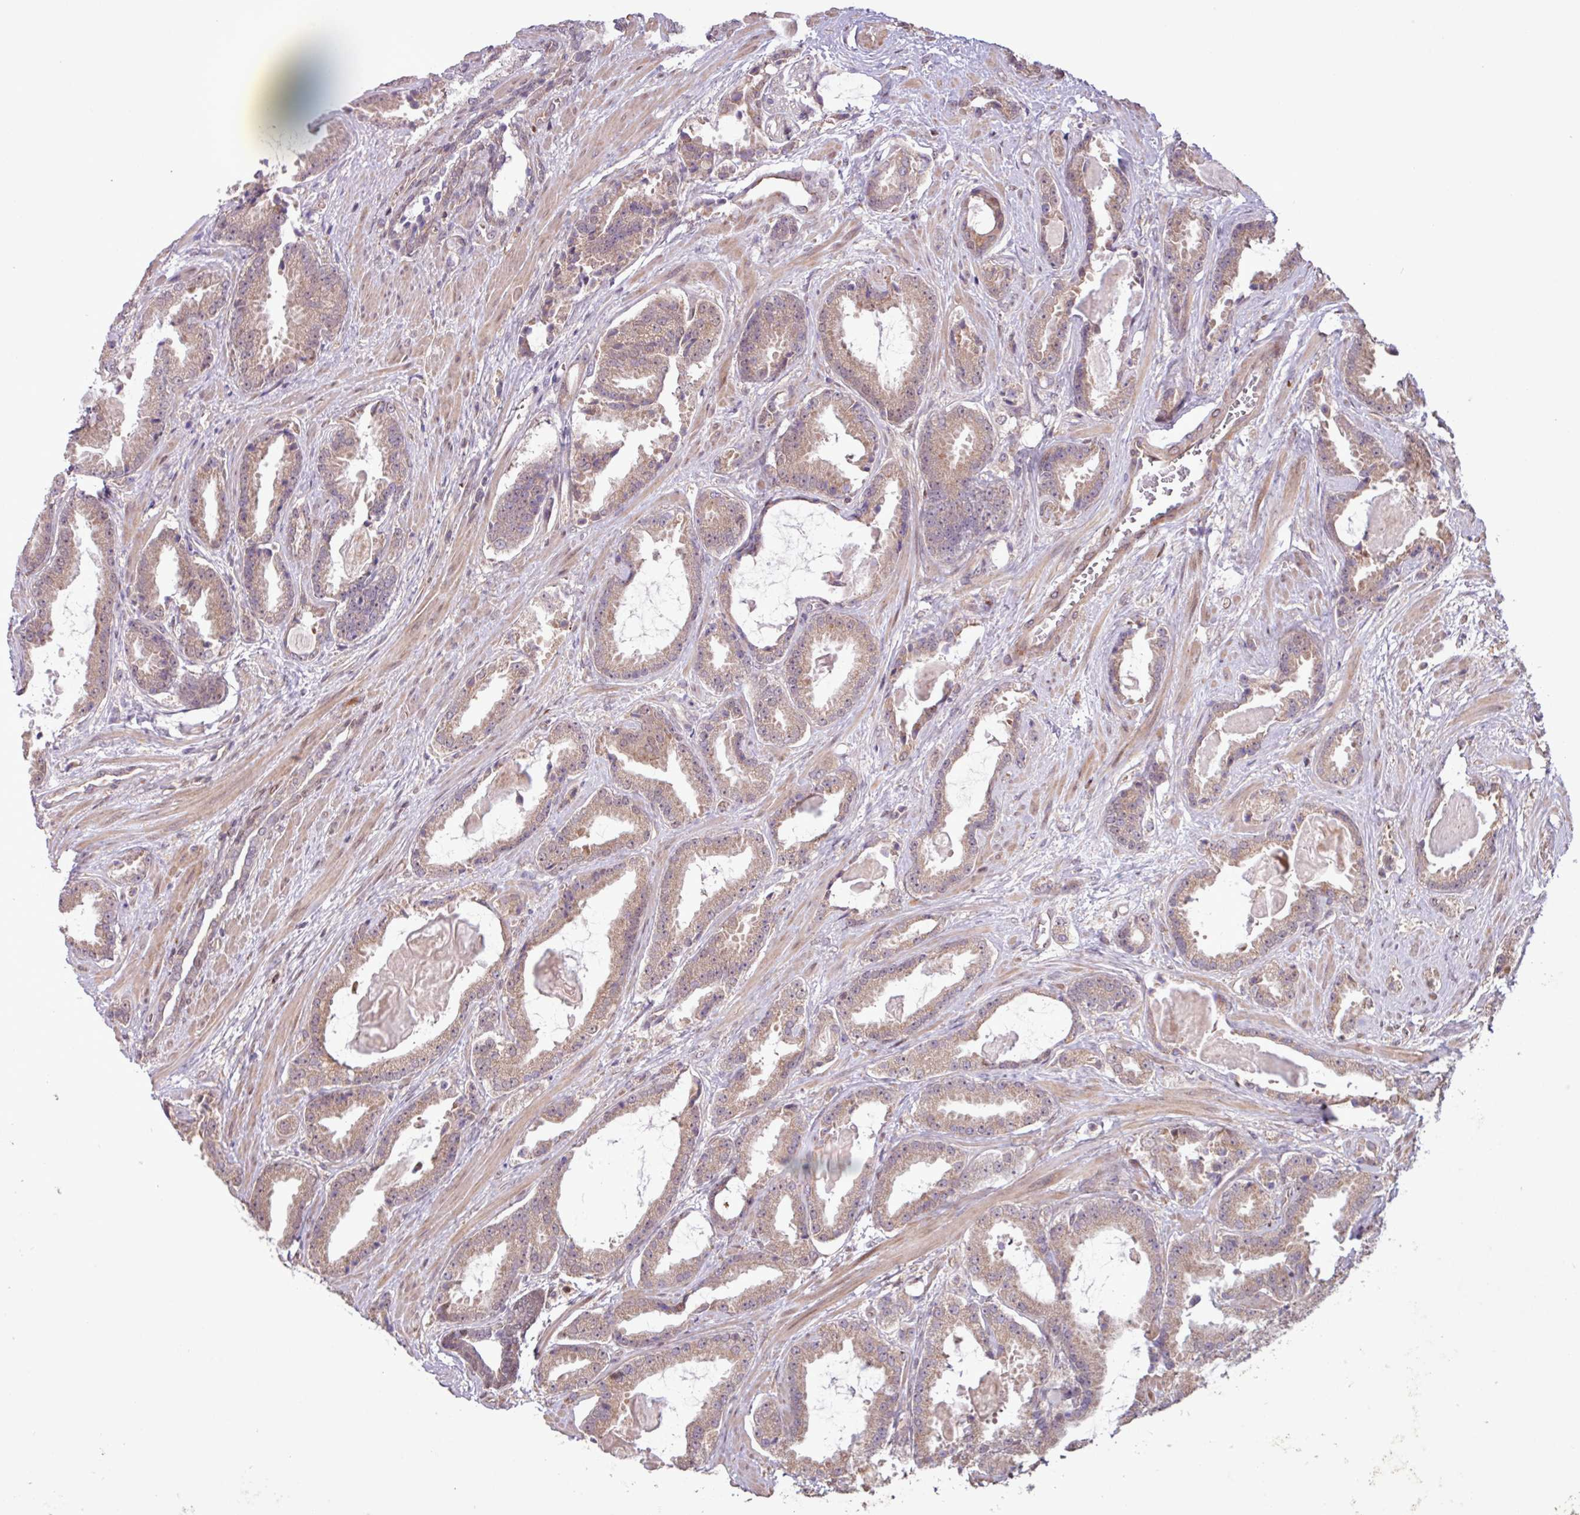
{"staining": {"intensity": "weak", "quantity": "25%-75%", "location": "cytoplasmic/membranous"}, "tissue": "prostate cancer", "cell_type": "Tumor cells", "image_type": "cancer", "snomed": [{"axis": "morphology", "description": "Adenocarcinoma, Low grade"}, {"axis": "topography", "description": "Prostate"}], "caption": "Immunohistochemistry (IHC) histopathology image of prostate cancer stained for a protein (brown), which exhibits low levels of weak cytoplasmic/membranous staining in approximately 25%-75% of tumor cells.", "gene": "PDPR", "patient": {"sex": "male", "age": 62}}